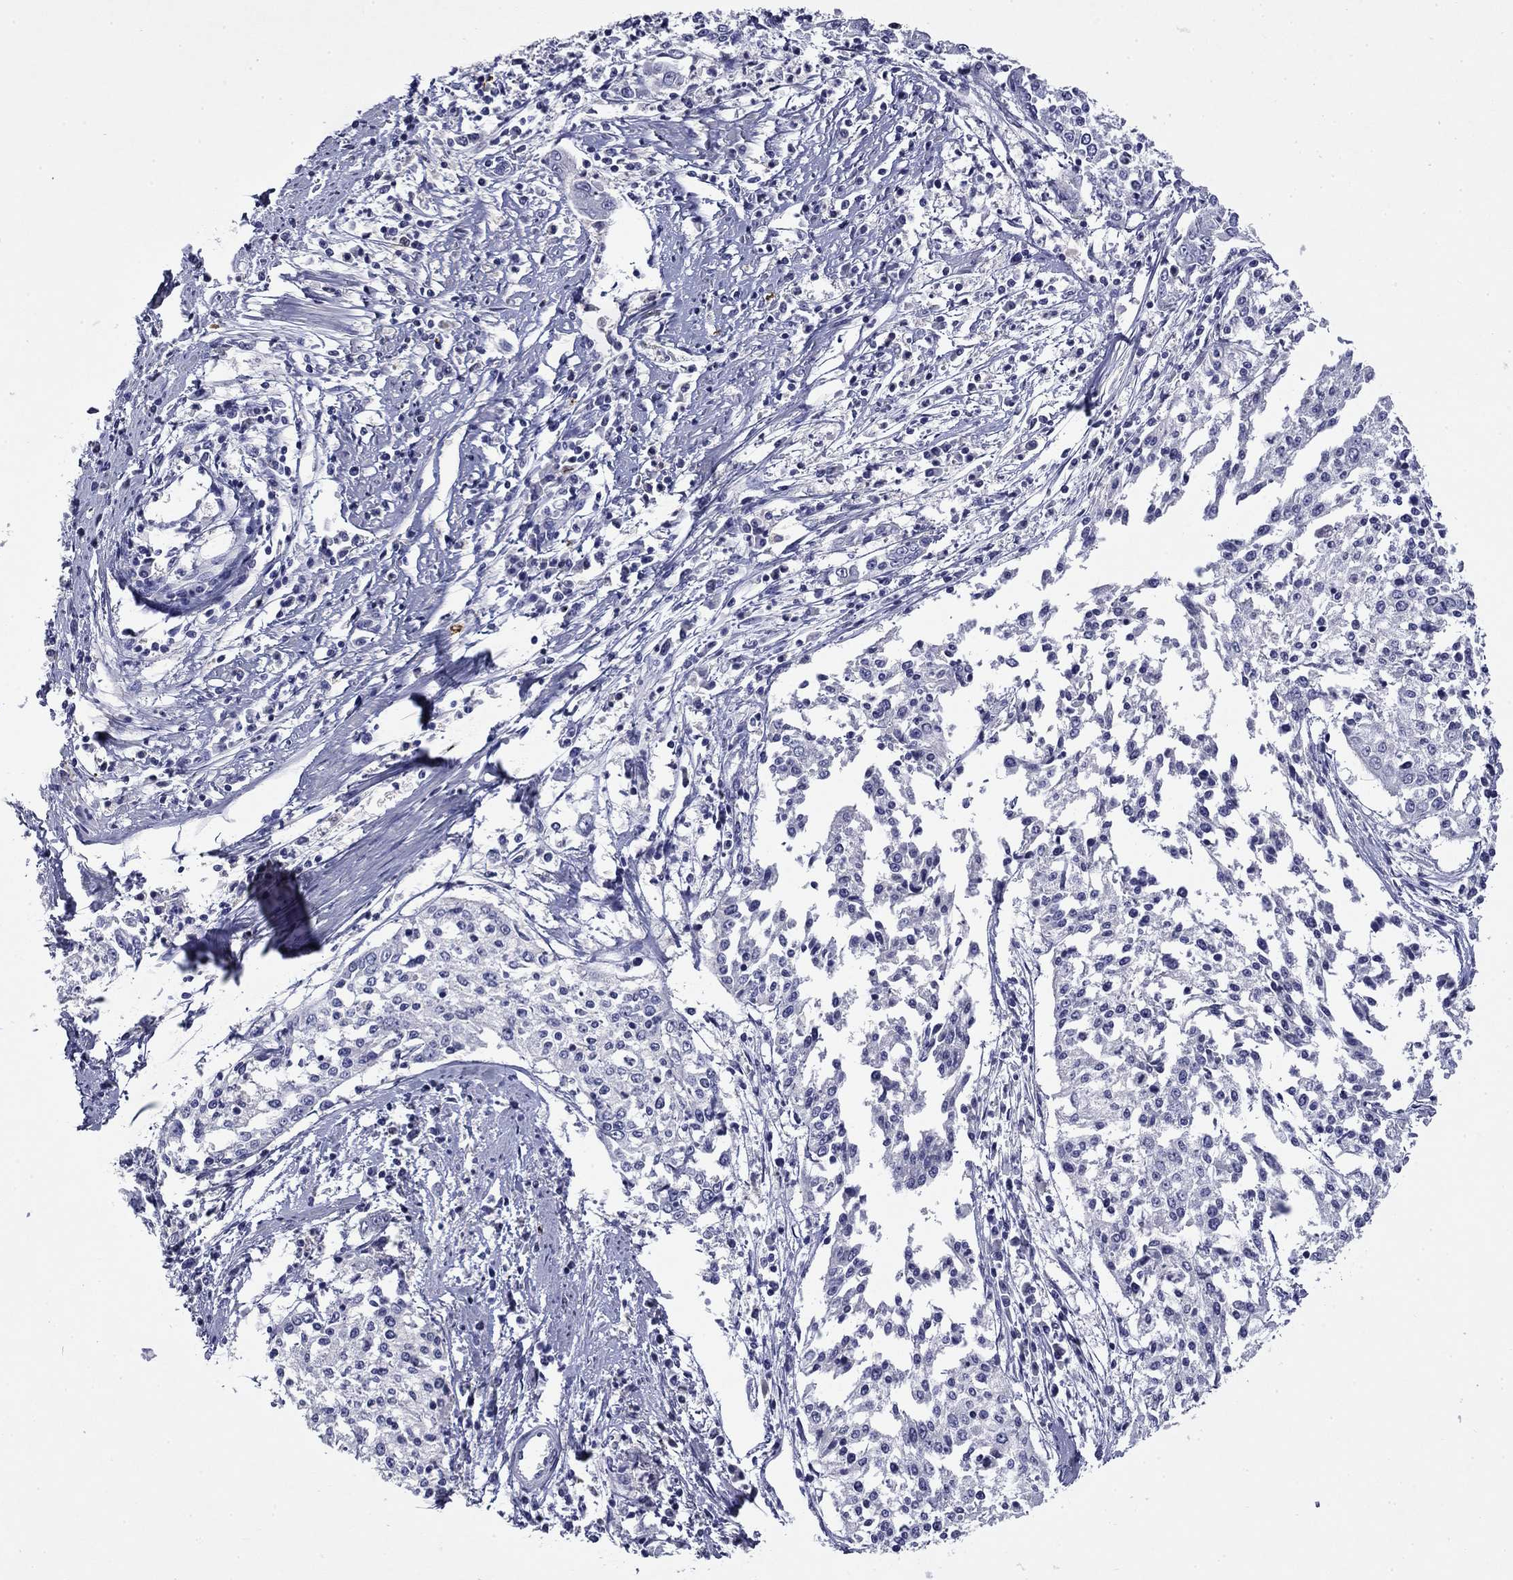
{"staining": {"intensity": "negative", "quantity": "none", "location": "none"}, "tissue": "cervical cancer", "cell_type": "Tumor cells", "image_type": "cancer", "snomed": [{"axis": "morphology", "description": "Squamous cell carcinoma, NOS"}, {"axis": "topography", "description": "Cervix"}], "caption": "IHC histopathology image of neoplastic tissue: squamous cell carcinoma (cervical) stained with DAB (3,3'-diaminobenzidine) demonstrates no significant protein expression in tumor cells.", "gene": "CFAP119", "patient": {"sex": "female", "age": 41}}